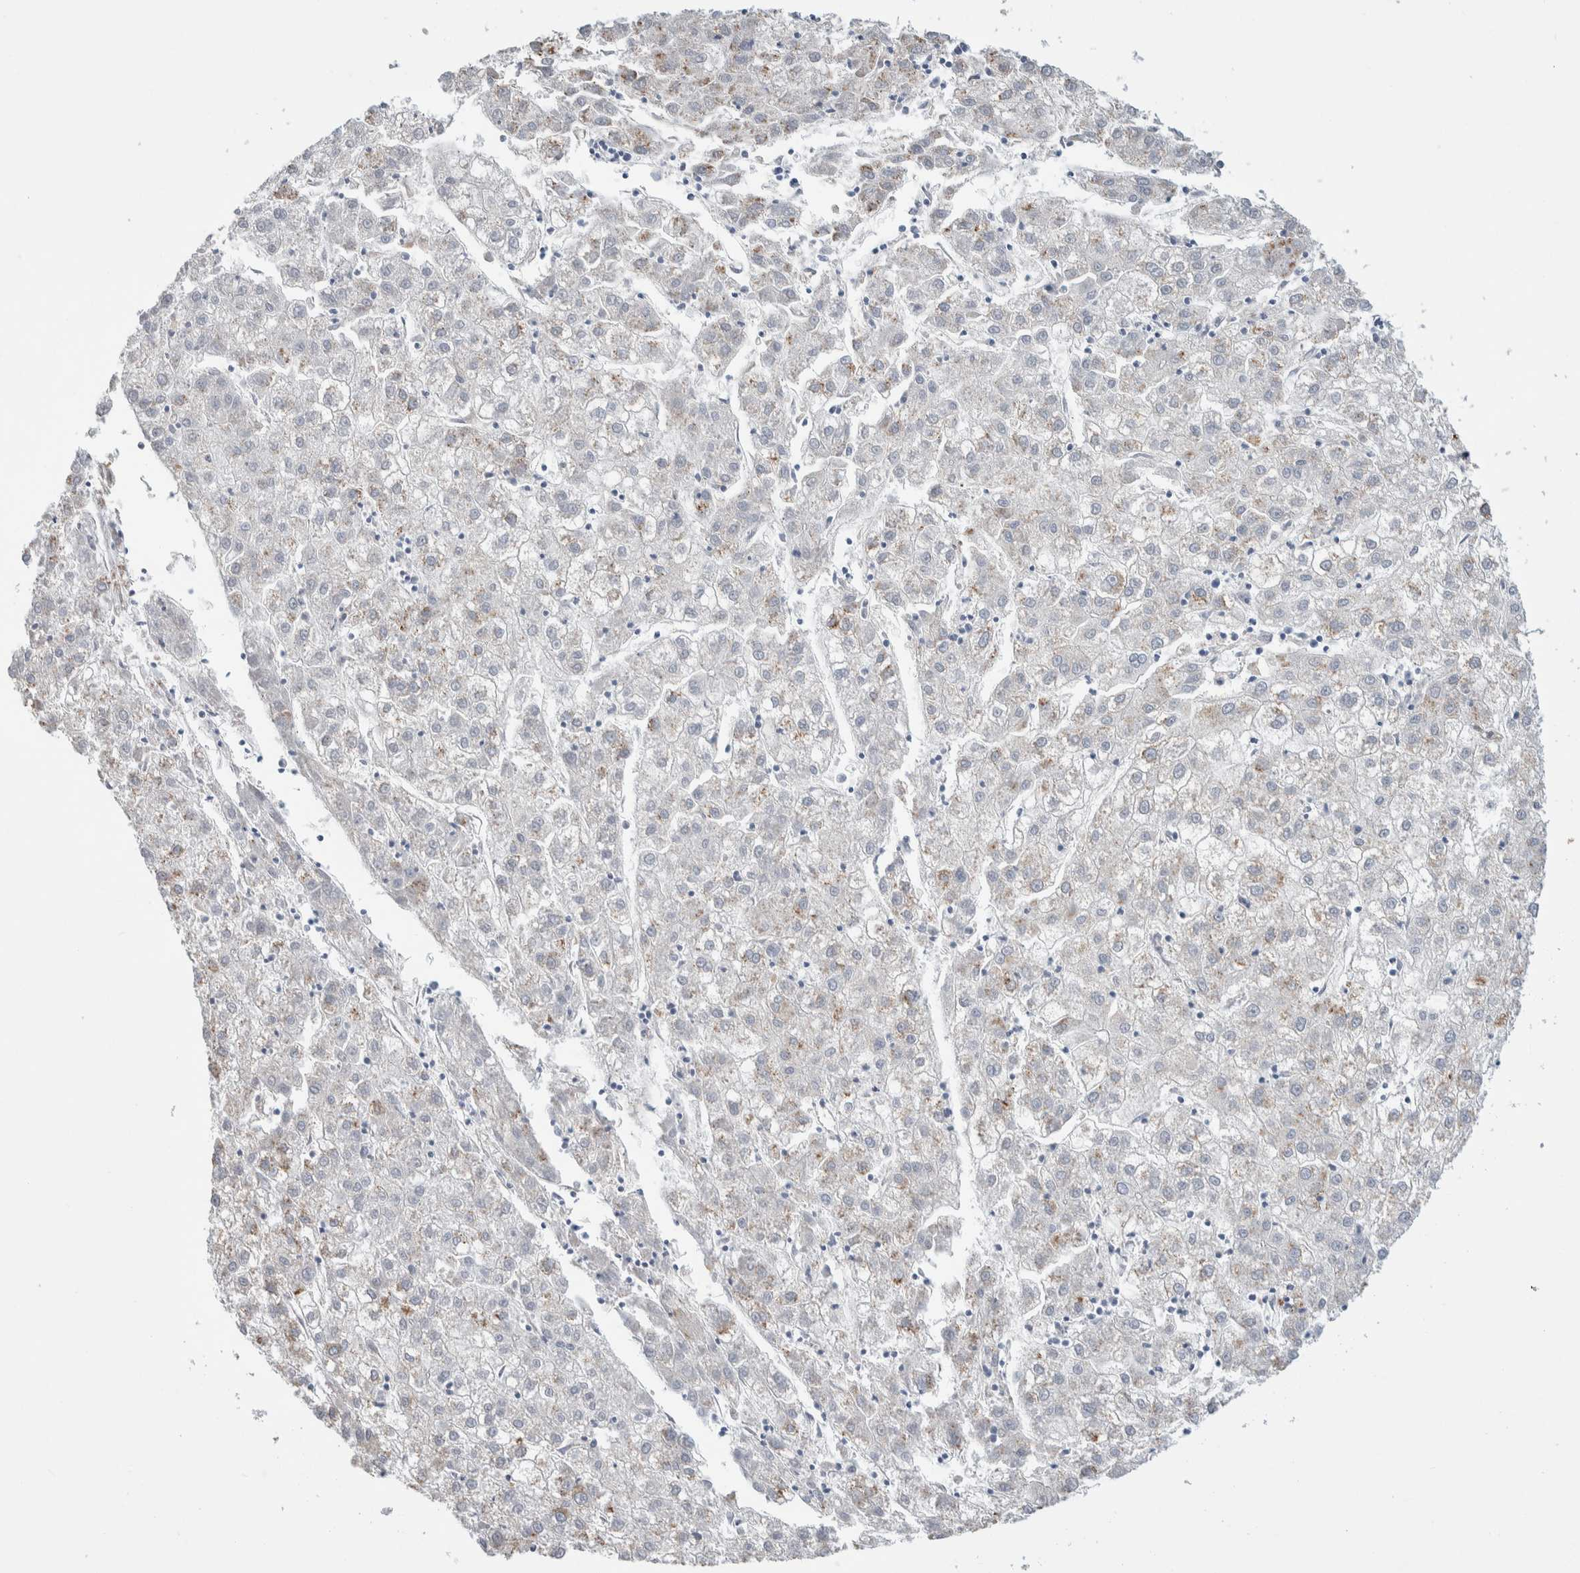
{"staining": {"intensity": "weak", "quantity": "25%-75%", "location": "cytoplasmic/membranous"}, "tissue": "liver cancer", "cell_type": "Tumor cells", "image_type": "cancer", "snomed": [{"axis": "morphology", "description": "Carcinoma, Hepatocellular, NOS"}, {"axis": "topography", "description": "Liver"}], "caption": "Brown immunohistochemical staining in human hepatocellular carcinoma (liver) displays weak cytoplasmic/membranous expression in approximately 25%-75% of tumor cells. (DAB IHC with brightfield microscopy, high magnification).", "gene": "RUSF1", "patient": {"sex": "male", "age": 72}}